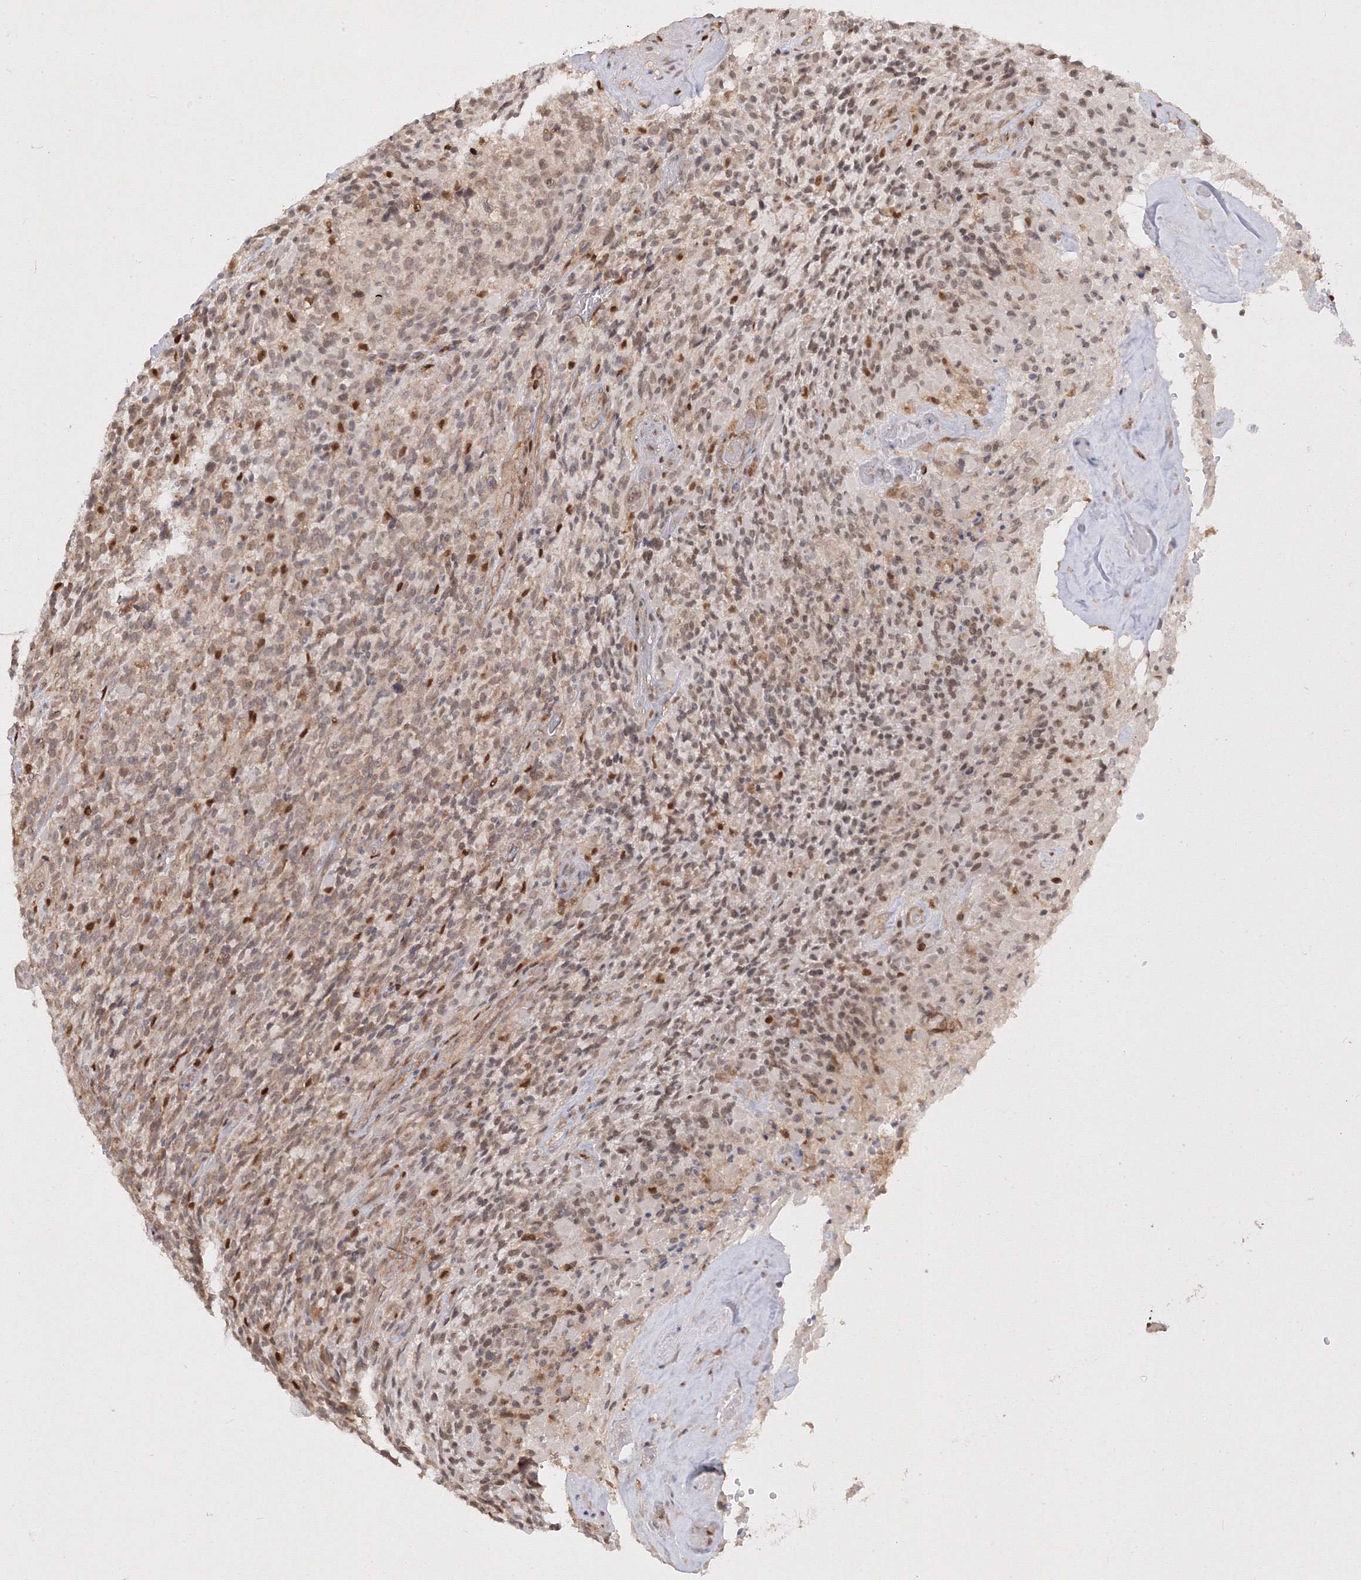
{"staining": {"intensity": "weak", "quantity": ">75%", "location": "cytoplasmic/membranous,nuclear"}, "tissue": "glioma", "cell_type": "Tumor cells", "image_type": "cancer", "snomed": [{"axis": "morphology", "description": "Glioma, malignant, High grade"}, {"axis": "topography", "description": "Brain"}], "caption": "A micrograph of high-grade glioma (malignant) stained for a protein exhibits weak cytoplasmic/membranous and nuclear brown staining in tumor cells.", "gene": "TMEM50B", "patient": {"sex": "male", "age": 71}}